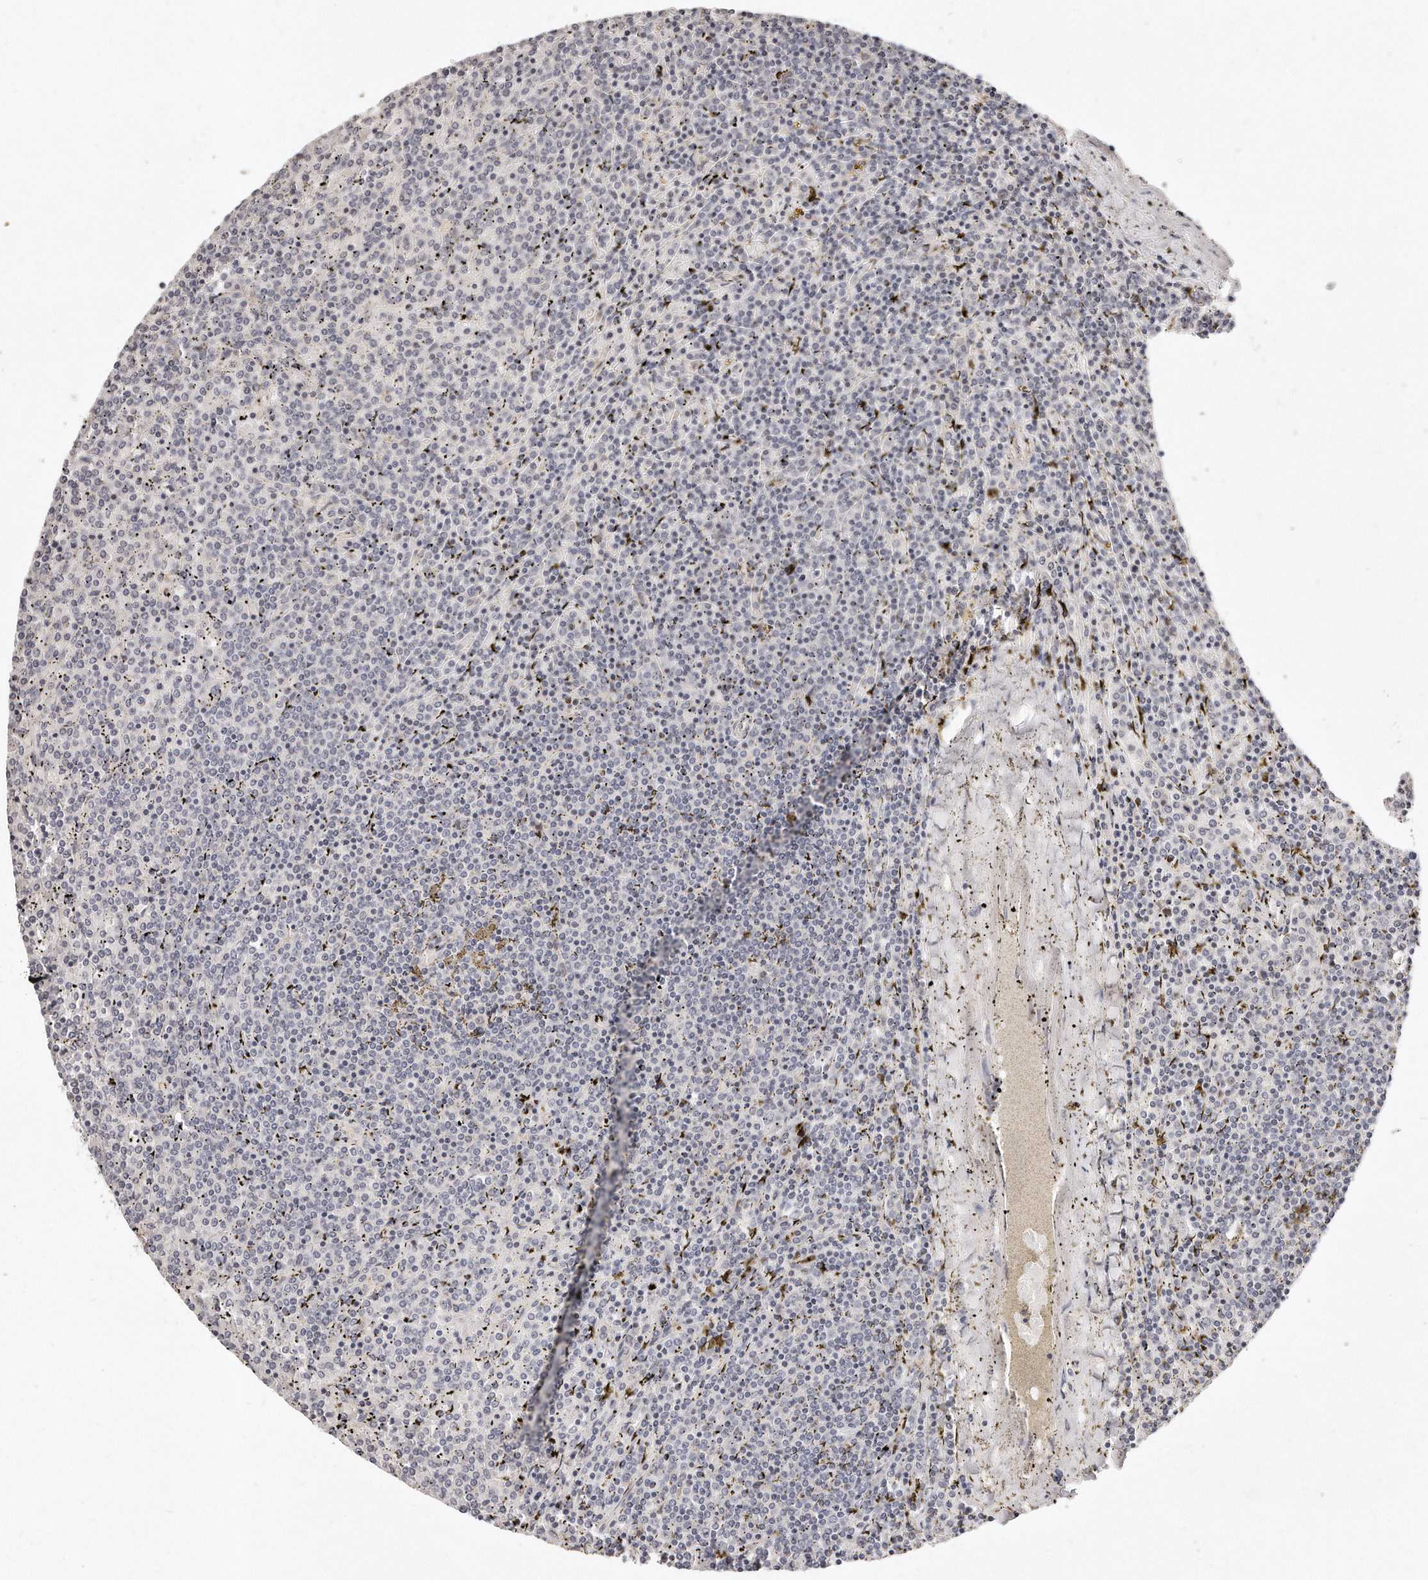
{"staining": {"intensity": "negative", "quantity": "none", "location": "none"}, "tissue": "lymphoma", "cell_type": "Tumor cells", "image_type": "cancer", "snomed": [{"axis": "morphology", "description": "Malignant lymphoma, non-Hodgkin's type, Low grade"}, {"axis": "topography", "description": "Spleen"}], "caption": "Lymphoma was stained to show a protein in brown. There is no significant positivity in tumor cells. (Immunohistochemistry, brightfield microscopy, high magnification).", "gene": "CASZ1", "patient": {"sex": "female", "age": 19}}